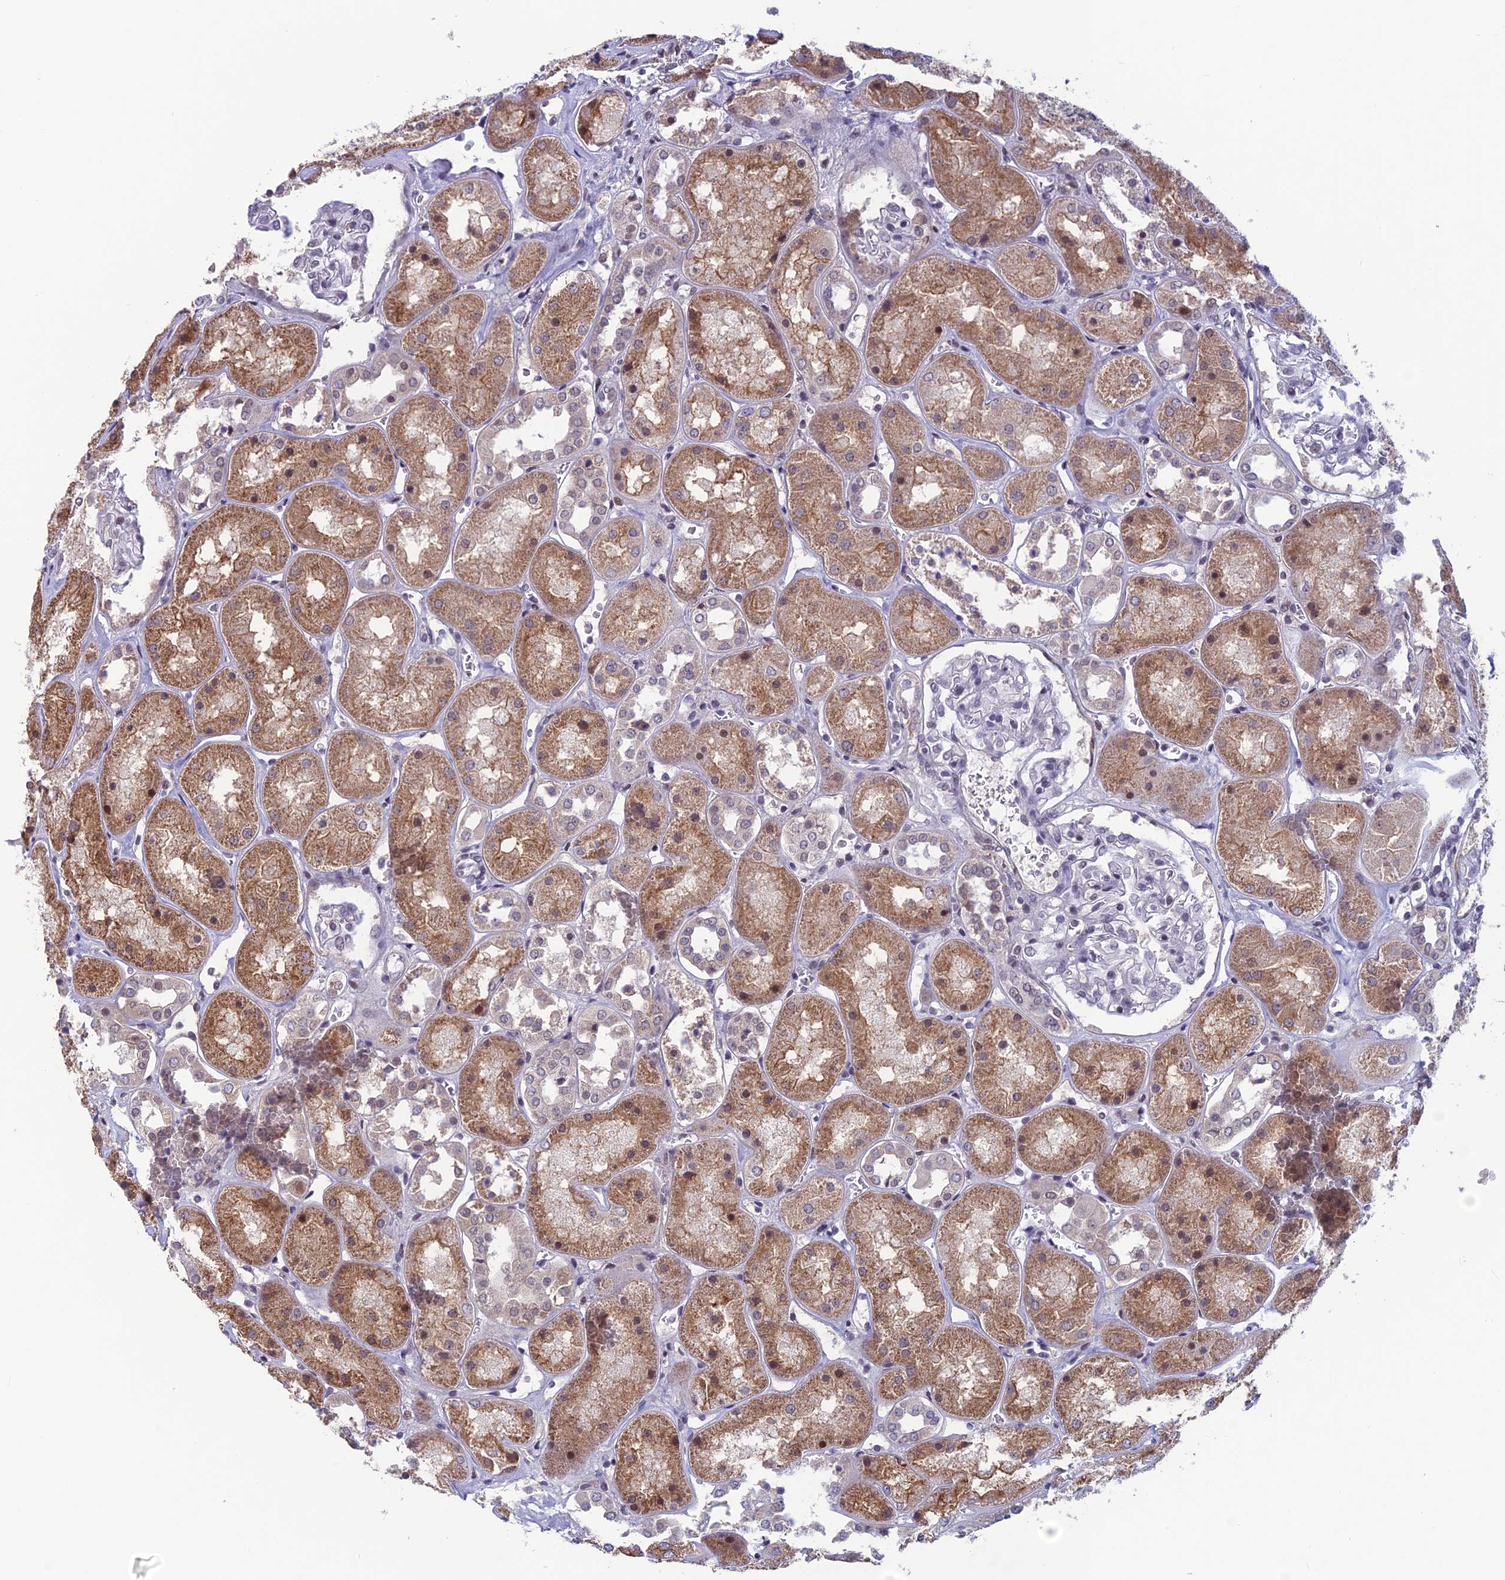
{"staining": {"intensity": "negative", "quantity": "none", "location": "none"}, "tissue": "kidney", "cell_type": "Cells in glomeruli", "image_type": "normal", "snomed": [{"axis": "morphology", "description": "Normal tissue, NOS"}, {"axis": "topography", "description": "Kidney"}], "caption": "Kidney stained for a protein using immunohistochemistry (IHC) reveals no staining cells in glomeruli.", "gene": "FKBPL", "patient": {"sex": "male", "age": 70}}